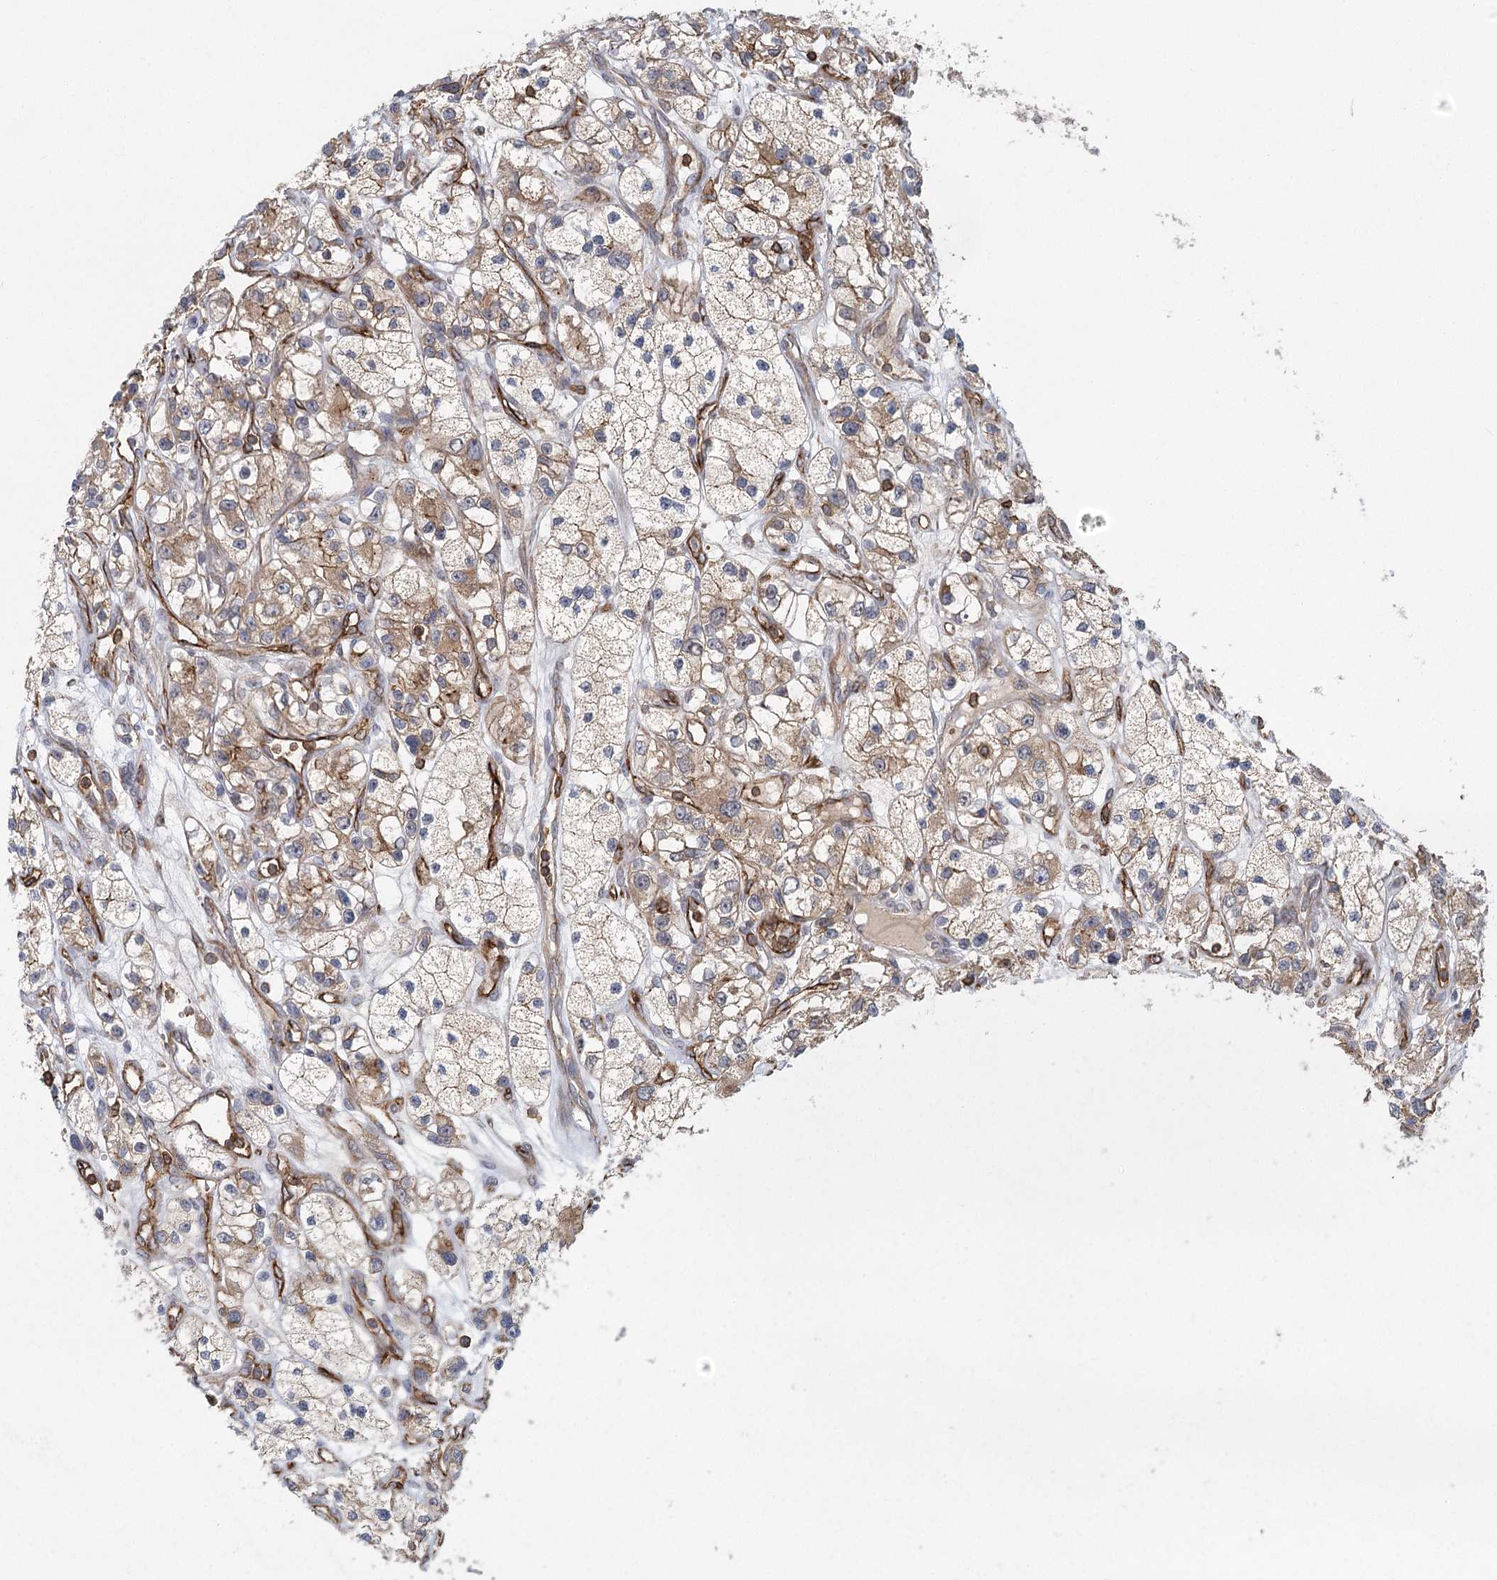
{"staining": {"intensity": "moderate", "quantity": ">75%", "location": "cytoplasmic/membranous"}, "tissue": "renal cancer", "cell_type": "Tumor cells", "image_type": "cancer", "snomed": [{"axis": "morphology", "description": "Adenocarcinoma, NOS"}, {"axis": "topography", "description": "Kidney"}], "caption": "IHC of human renal cancer (adenocarcinoma) shows medium levels of moderate cytoplasmic/membranous staining in about >75% of tumor cells. Nuclei are stained in blue.", "gene": "PLEKHA7", "patient": {"sex": "female", "age": 57}}